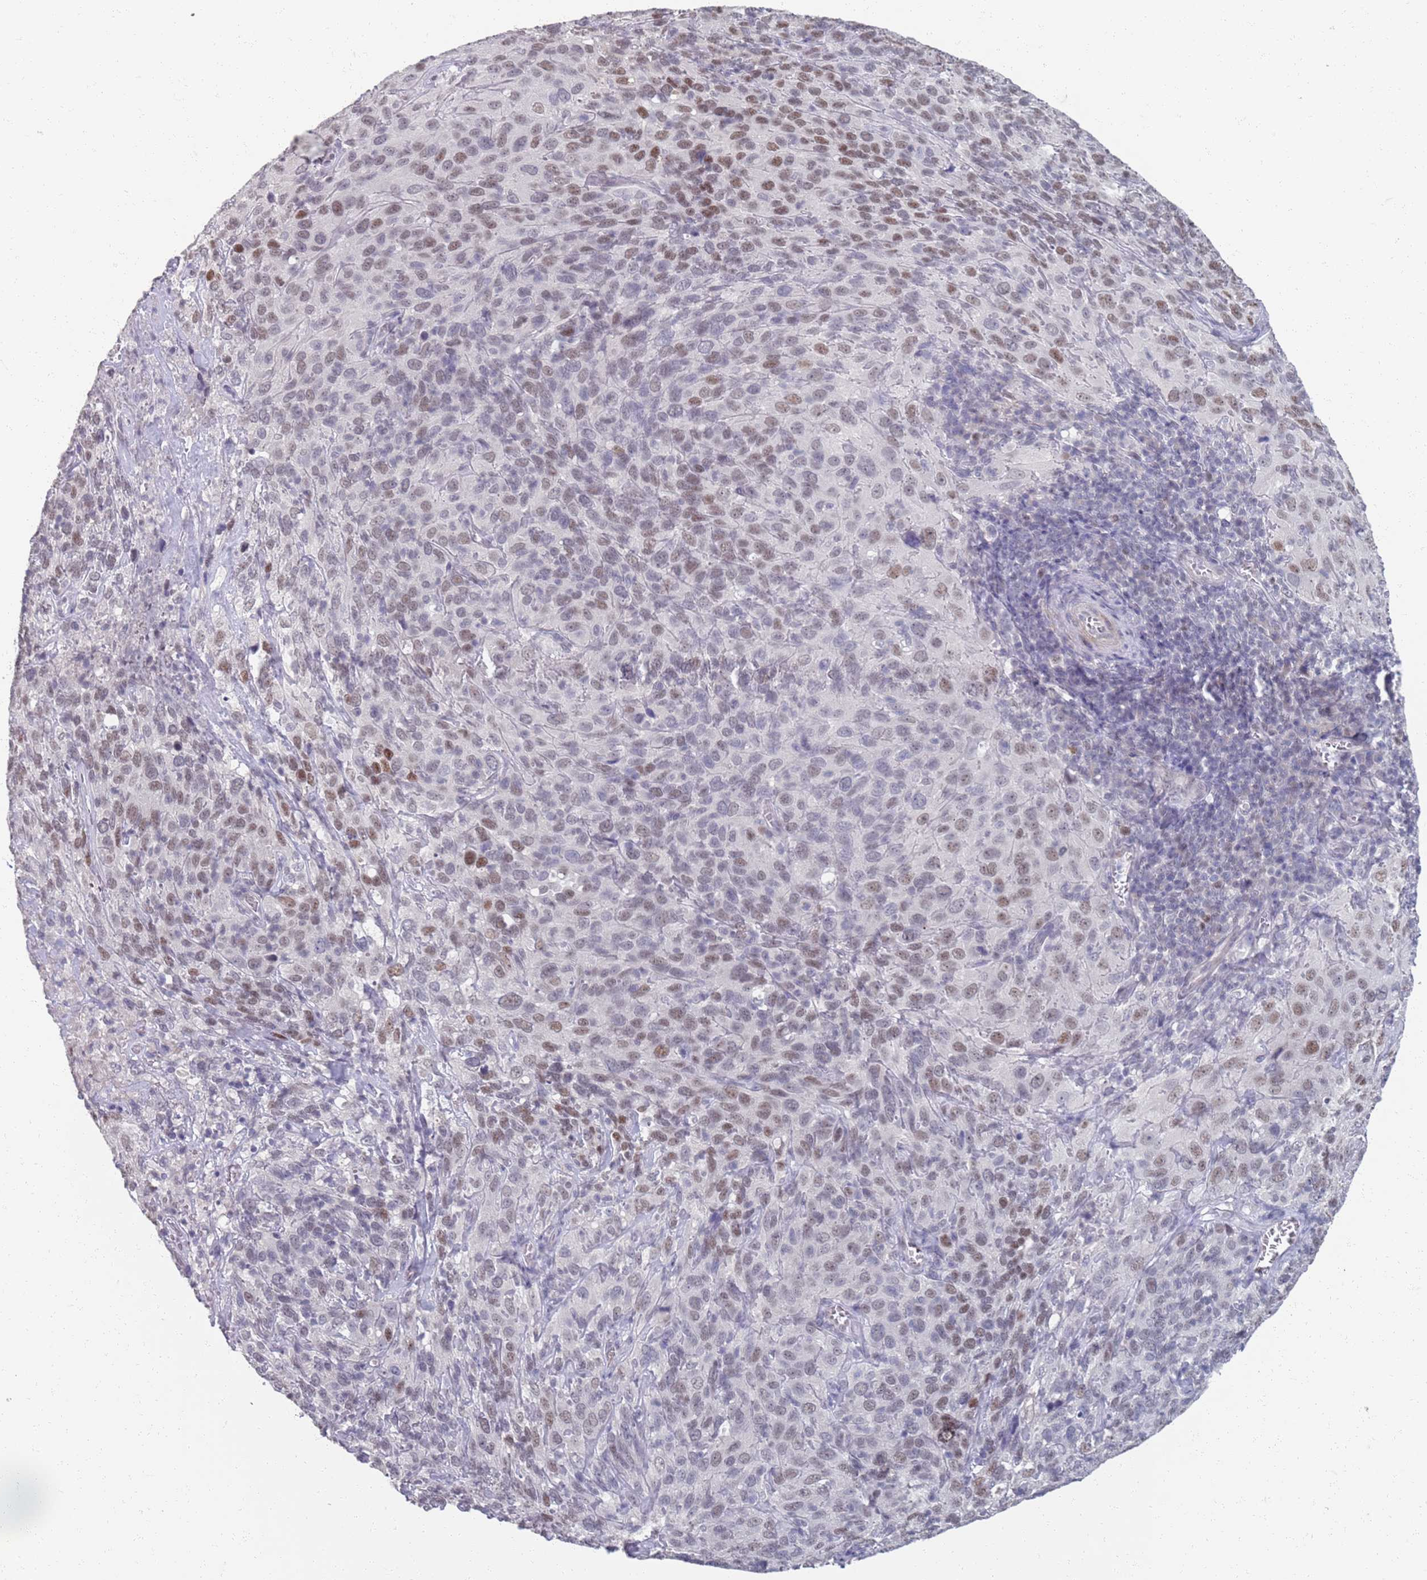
{"staining": {"intensity": "moderate", "quantity": "<25%", "location": "nuclear"}, "tissue": "cervical cancer", "cell_type": "Tumor cells", "image_type": "cancer", "snomed": [{"axis": "morphology", "description": "Squamous cell carcinoma, NOS"}, {"axis": "topography", "description": "Cervix"}], "caption": "An immunohistochemistry (IHC) image of tumor tissue is shown. Protein staining in brown labels moderate nuclear positivity in cervical squamous cell carcinoma within tumor cells.", "gene": "SAMD1", "patient": {"sex": "female", "age": 51}}